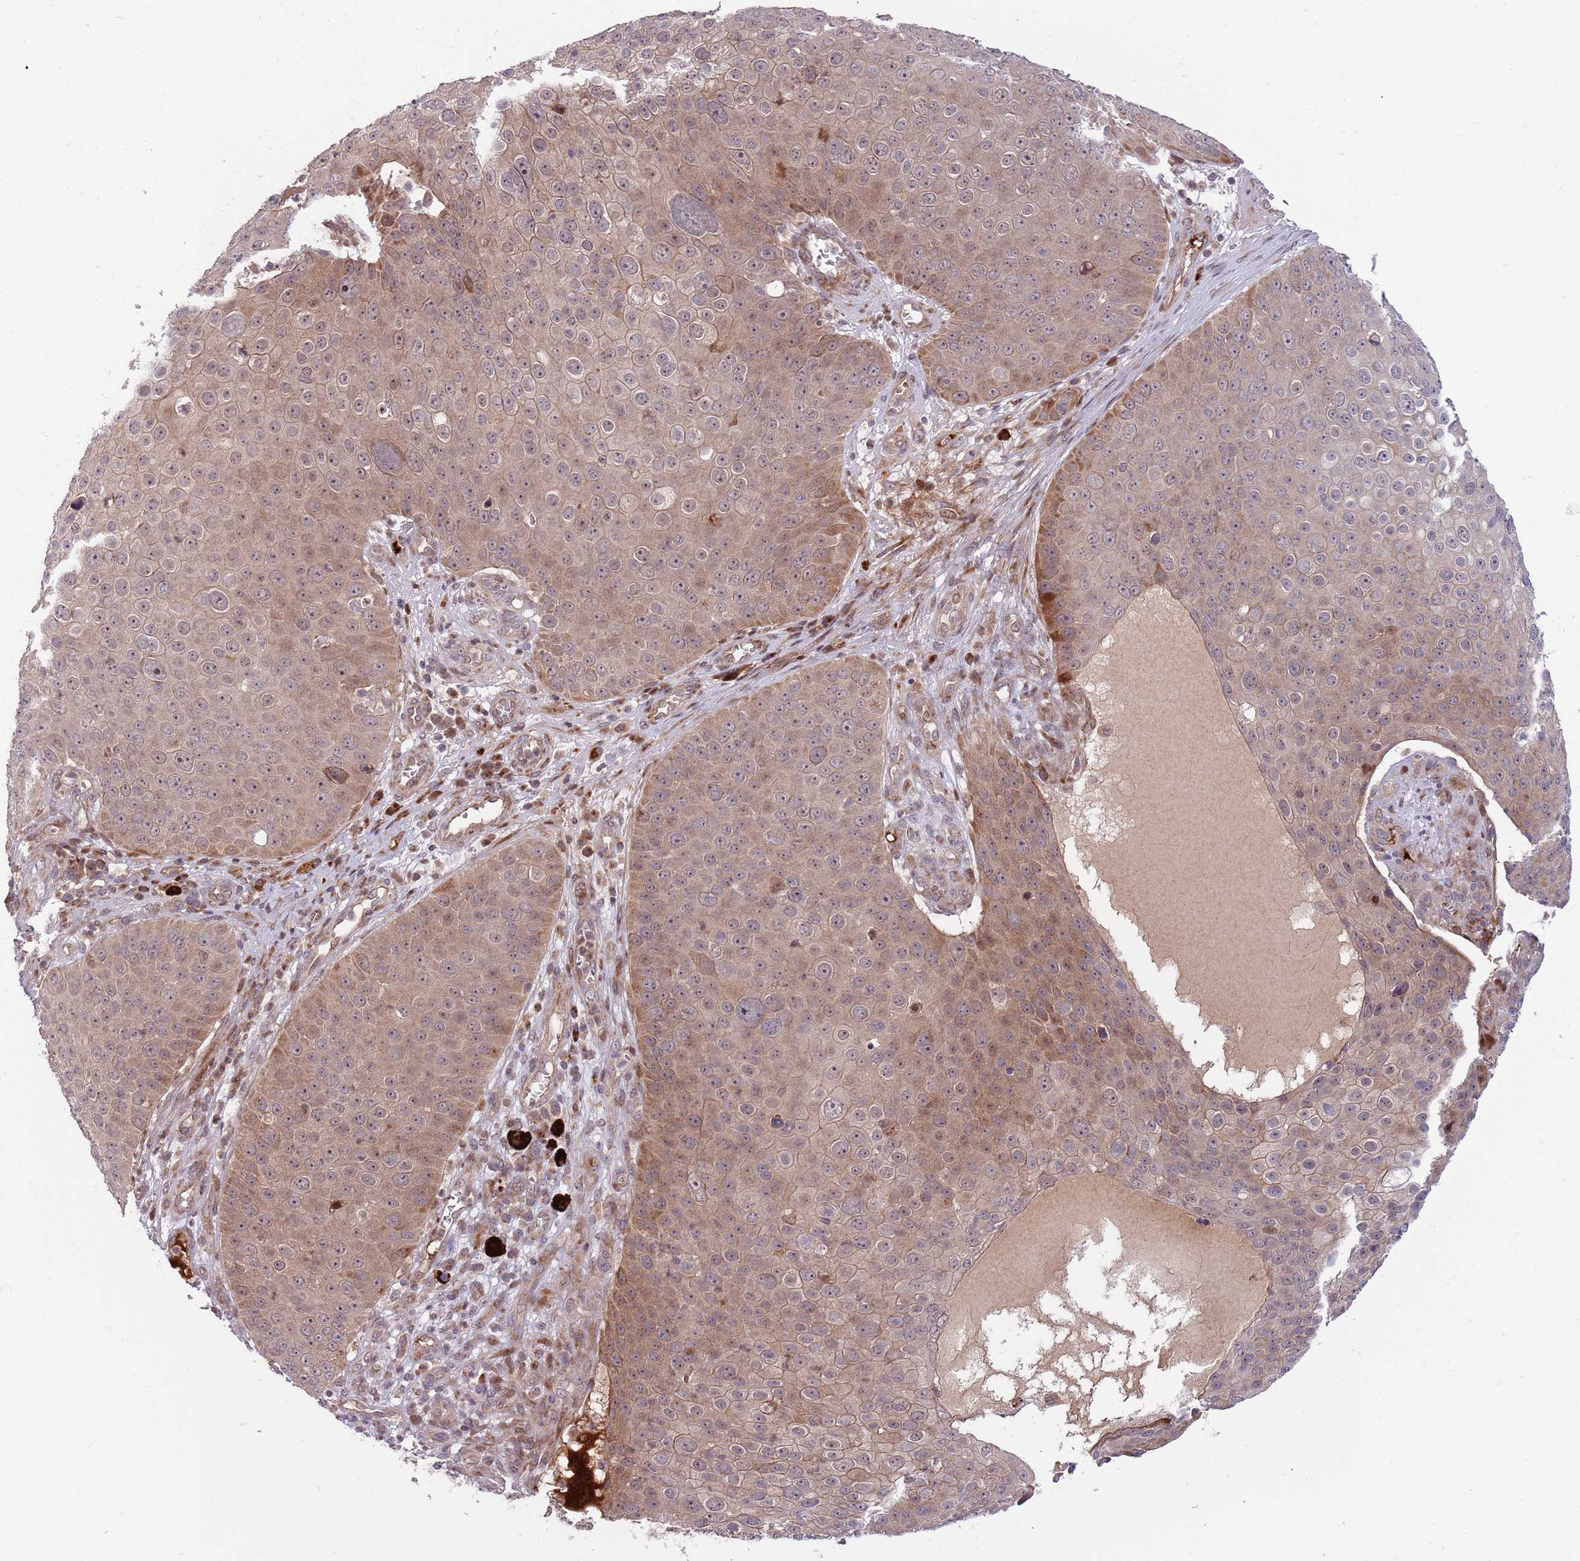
{"staining": {"intensity": "weak", "quantity": ">75%", "location": "cytoplasmic/membranous,nuclear"}, "tissue": "skin cancer", "cell_type": "Tumor cells", "image_type": "cancer", "snomed": [{"axis": "morphology", "description": "Squamous cell carcinoma, NOS"}, {"axis": "topography", "description": "Skin"}], "caption": "Skin cancer (squamous cell carcinoma) stained with a protein marker reveals weak staining in tumor cells.", "gene": "NT5DC4", "patient": {"sex": "male", "age": 71}}